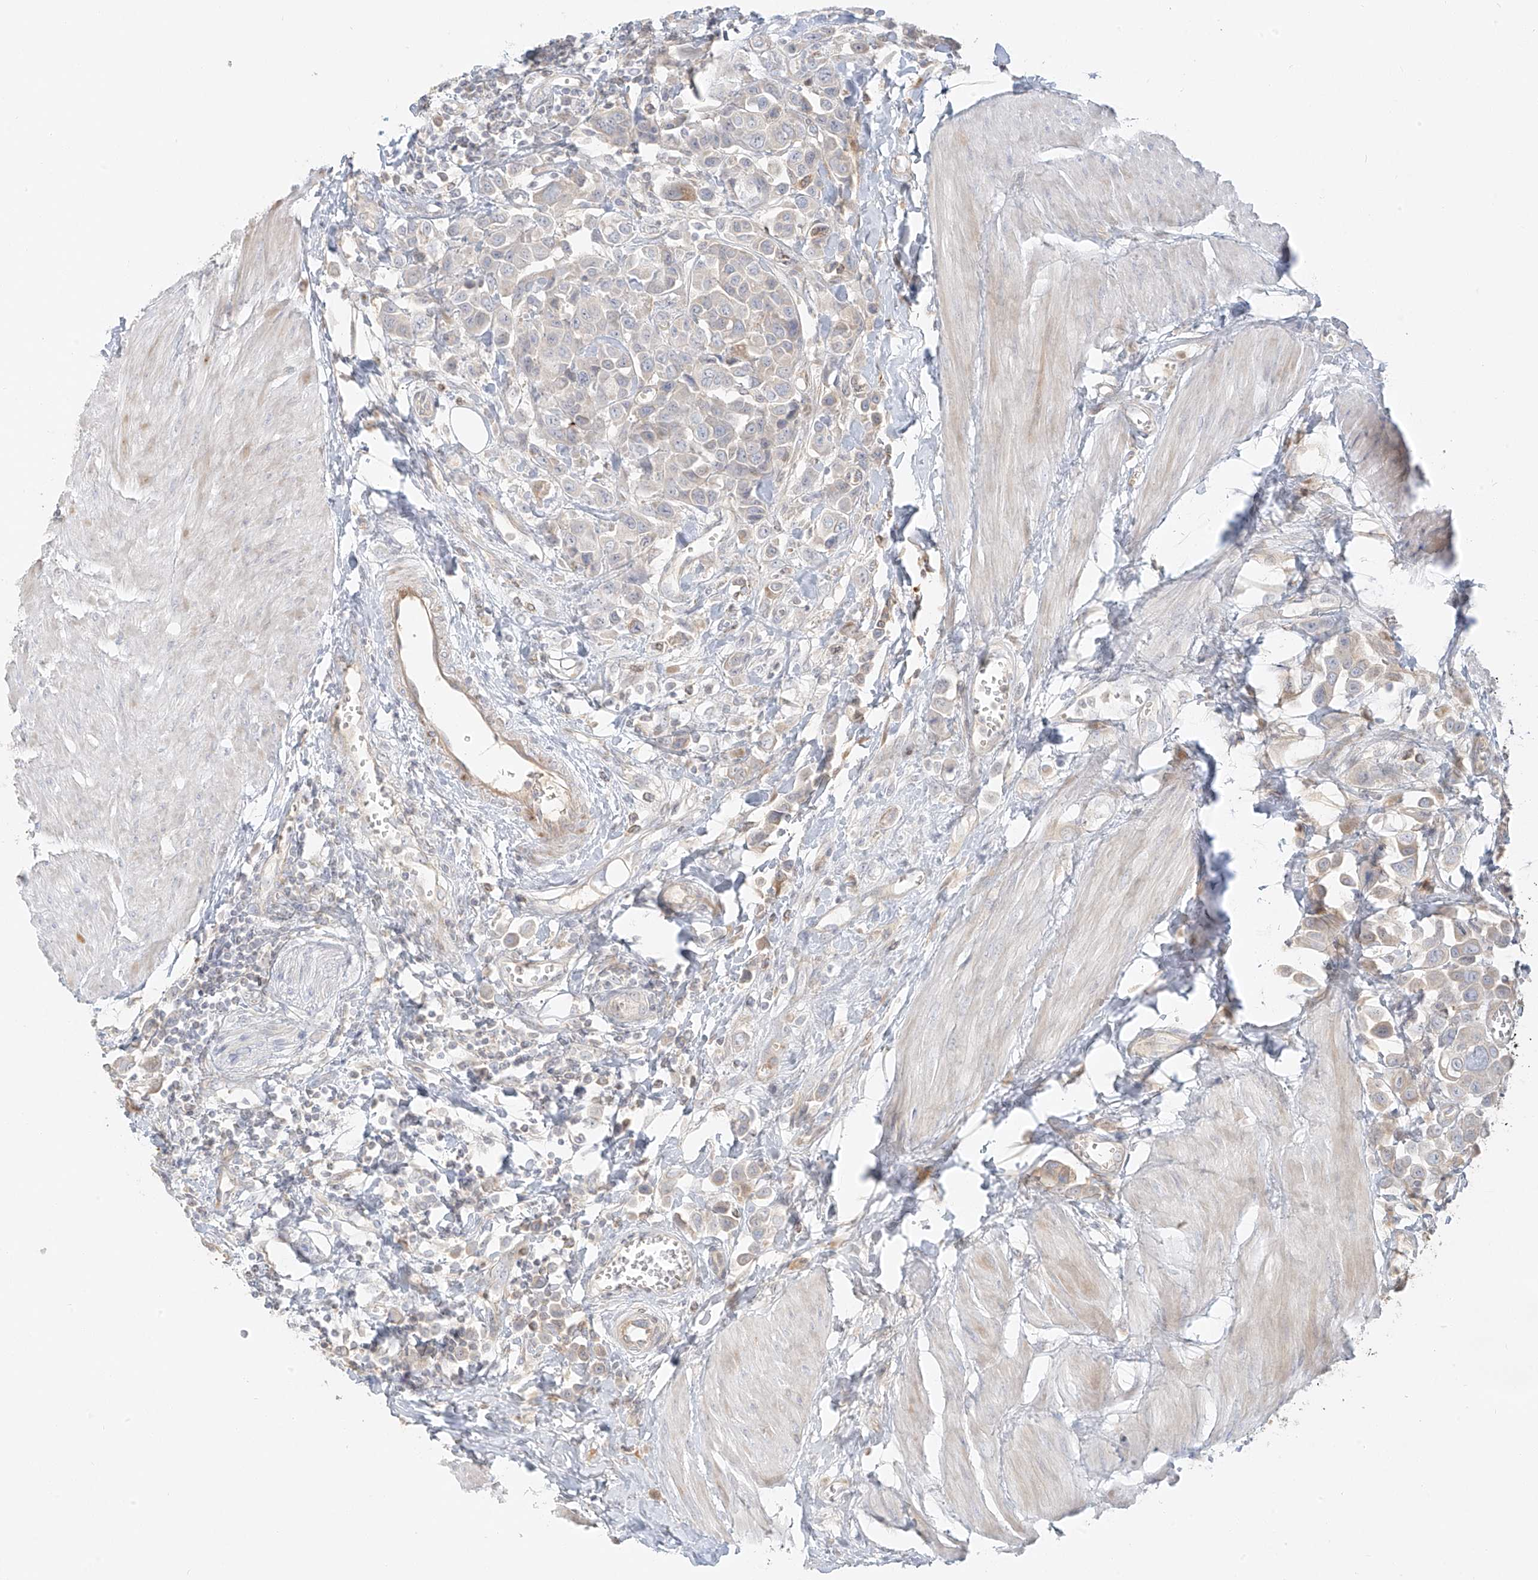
{"staining": {"intensity": "weak", "quantity": "<25%", "location": "cytoplasmic/membranous"}, "tissue": "urothelial cancer", "cell_type": "Tumor cells", "image_type": "cancer", "snomed": [{"axis": "morphology", "description": "Urothelial carcinoma, High grade"}, {"axis": "topography", "description": "Urinary bladder"}], "caption": "An IHC micrograph of high-grade urothelial carcinoma is shown. There is no staining in tumor cells of high-grade urothelial carcinoma.", "gene": "MIPEP", "patient": {"sex": "male", "age": 50}}